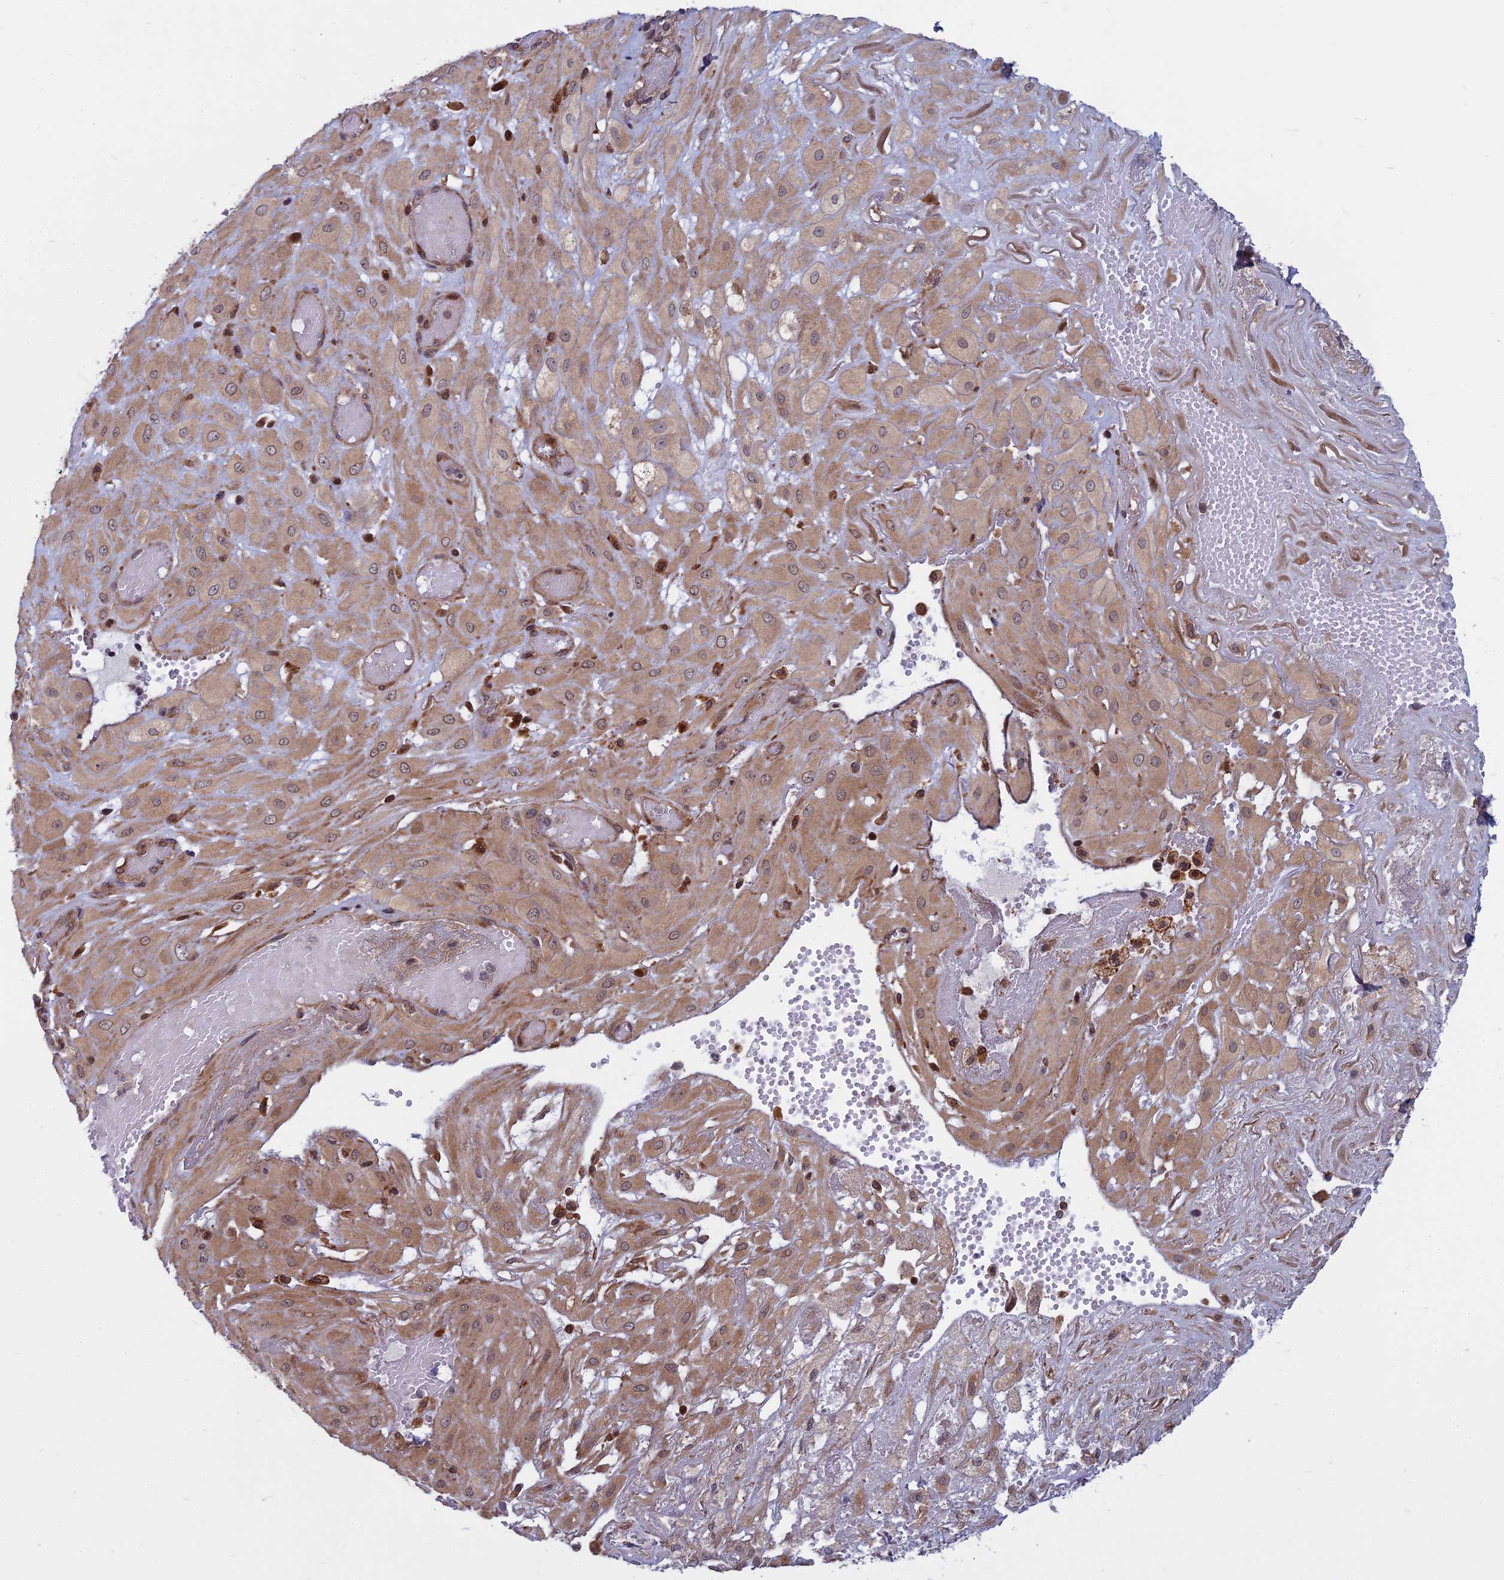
{"staining": {"intensity": "moderate", "quantity": ">75%", "location": "cytoplasmic/membranous,nuclear"}, "tissue": "cervical cancer", "cell_type": "Tumor cells", "image_type": "cancer", "snomed": [{"axis": "morphology", "description": "Squamous cell carcinoma, NOS"}, {"axis": "topography", "description": "Cervix"}], "caption": "Cervical cancer (squamous cell carcinoma) tissue shows moderate cytoplasmic/membranous and nuclear expression in about >75% of tumor cells, visualized by immunohistochemistry.", "gene": "COMMD2", "patient": {"sex": "female", "age": 36}}